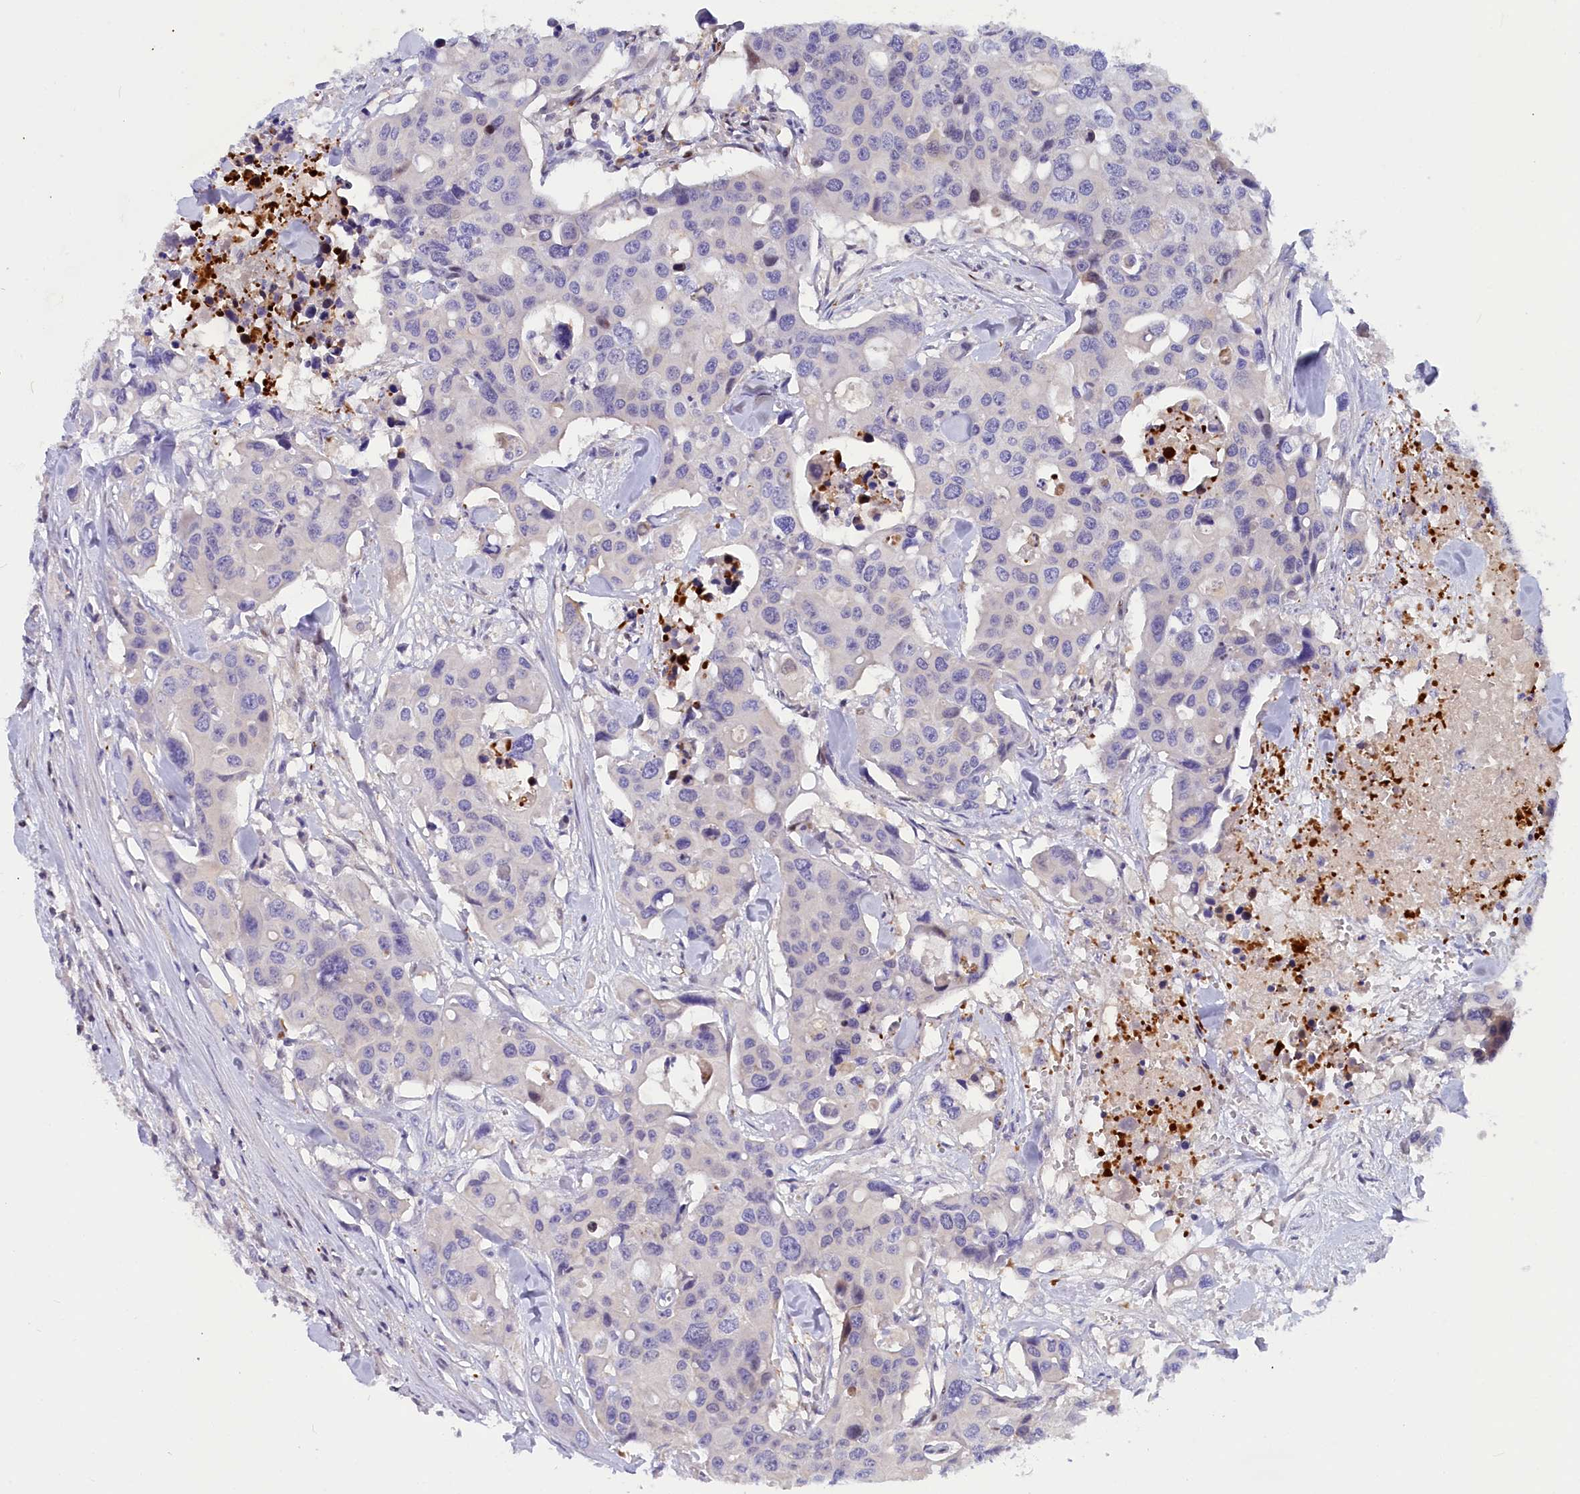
{"staining": {"intensity": "negative", "quantity": "none", "location": "none"}, "tissue": "colorectal cancer", "cell_type": "Tumor cells", "image_type": "cancer", "snomed": [{"axis": "morphology", "description": "Adenocarcinoma, NOS"}, {"axis": "topography", "description": "Colon"}], "caption": "Photomicrograph shows no significant protein positivity in tumor cells of adenocarcinoma (colorectal).", "gene": "NKPD1", "patient": {"sex": "male", "age": 77}}